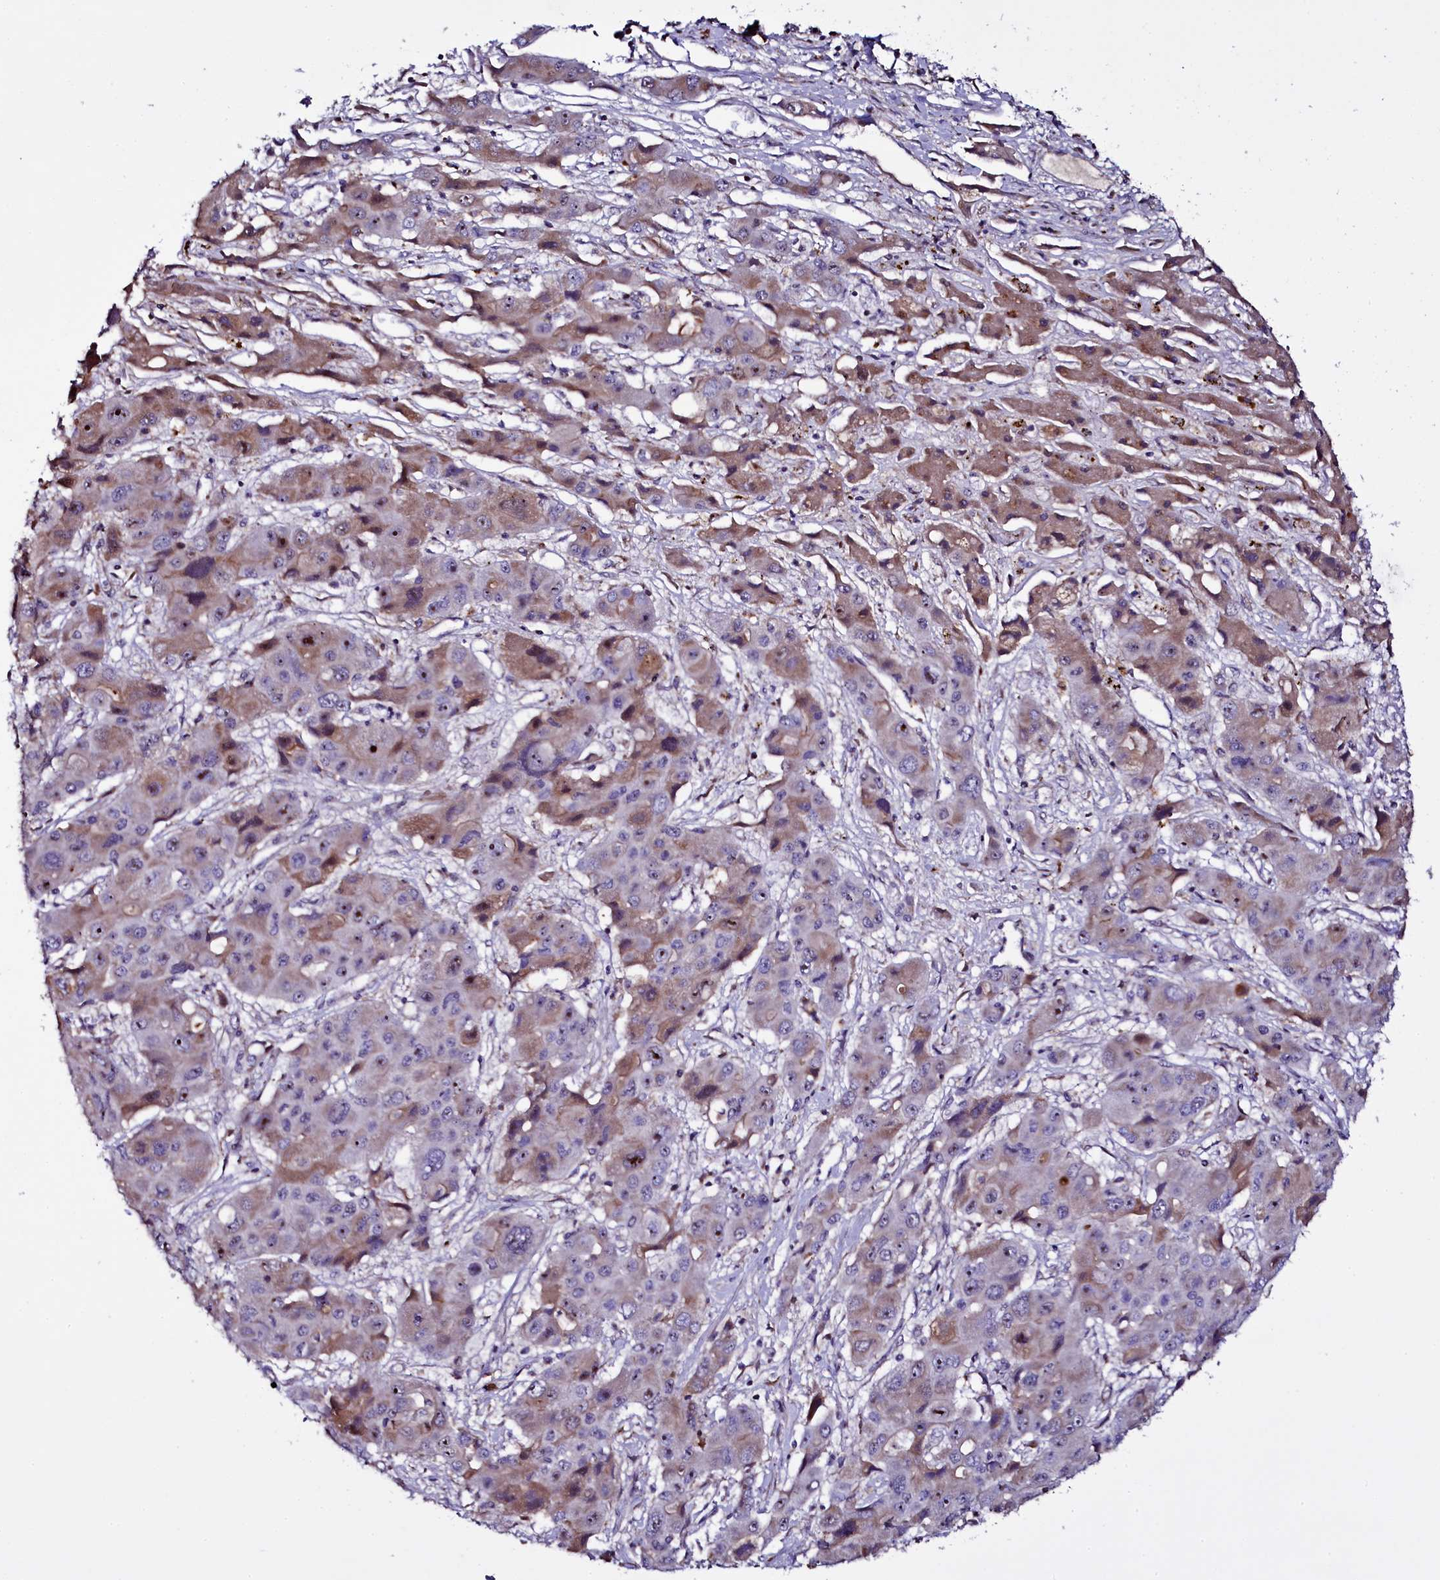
{"staining": {"intensity": "moderate", "quantity": "25%-75%", "location": "cytoplasmic/membranous"}, "tissue": "liver cancer", "cell_type": "Tumor cells", "image_type": "cancer", "snomed": [{"axis": "morphology", "description": "Cholangiocarcinoma"}, {"axis": "topography", "description": "Liver"}], "caption": "Protein staining by immunohistochemistry (IHC) demonstrates moderate cytoplasmic/membranous expression in approximately 25%-75% of tumor cells in liver cancer. Ihc stains the protein in brown and the nuclei are stained blue.", "gene": "NAA80", "patient": {"sex": "male", "age": 67}}